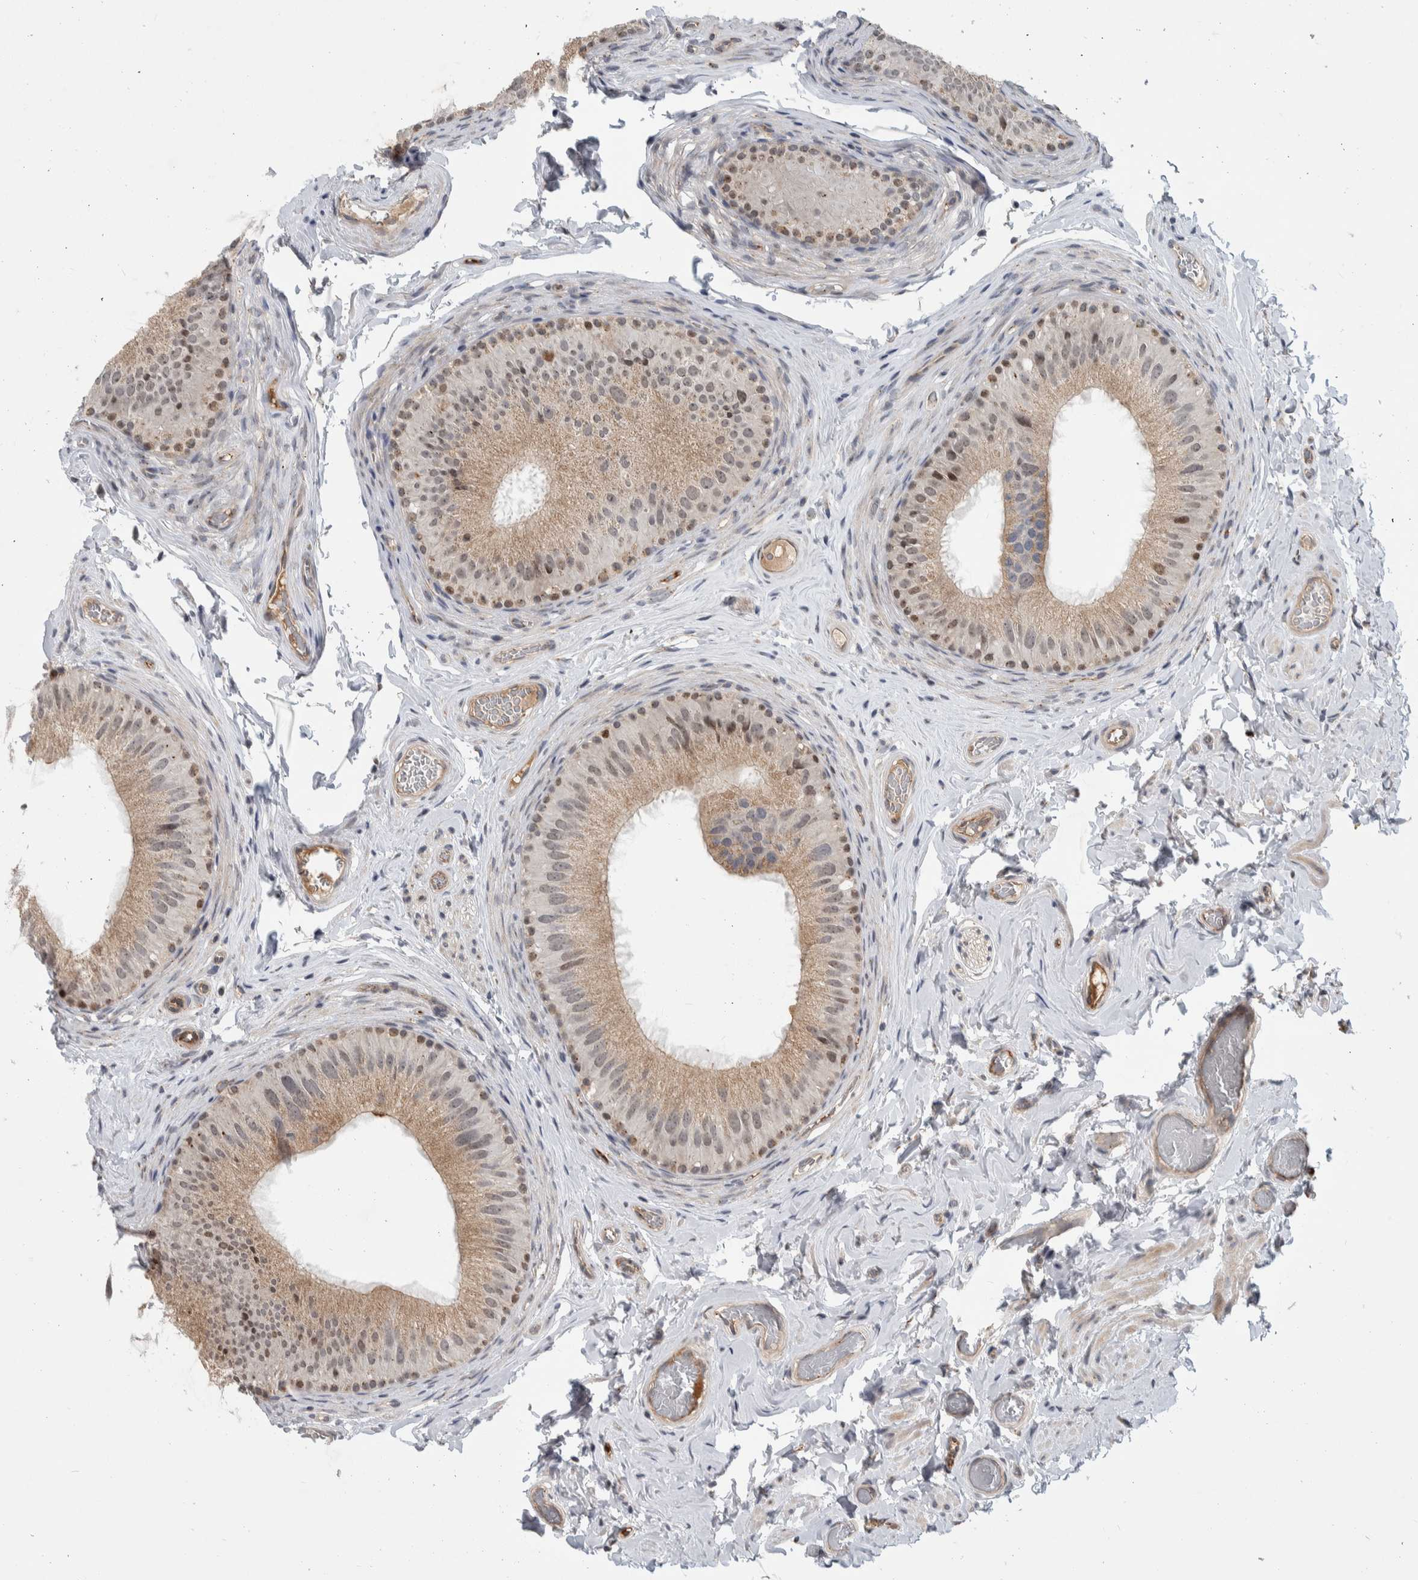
{"staining": {"intensity": "weak", "quantity": ">75%", "location": "cytoplasmic/membranous,nuclear"}, "tissue": "epididymis", "cell_type": "Glandular cells", "image_type": "normal", "snomed": [{"axis": "morphology", "description": "Normal tissue, NOS"}, {"axis": "topography", "description": "Vascular tissue"}, {"axis": "topography", "description": "Epididymis"}], "caption": "Approximately >75% of glandular cells in normal human epididymis reveal weak cytoplasmic/membranous,nuclear protein expression as visualized by brown immunohistochemical staining.", "gene": "MSL1", "patient": {"sex": "male", "age": 49}}